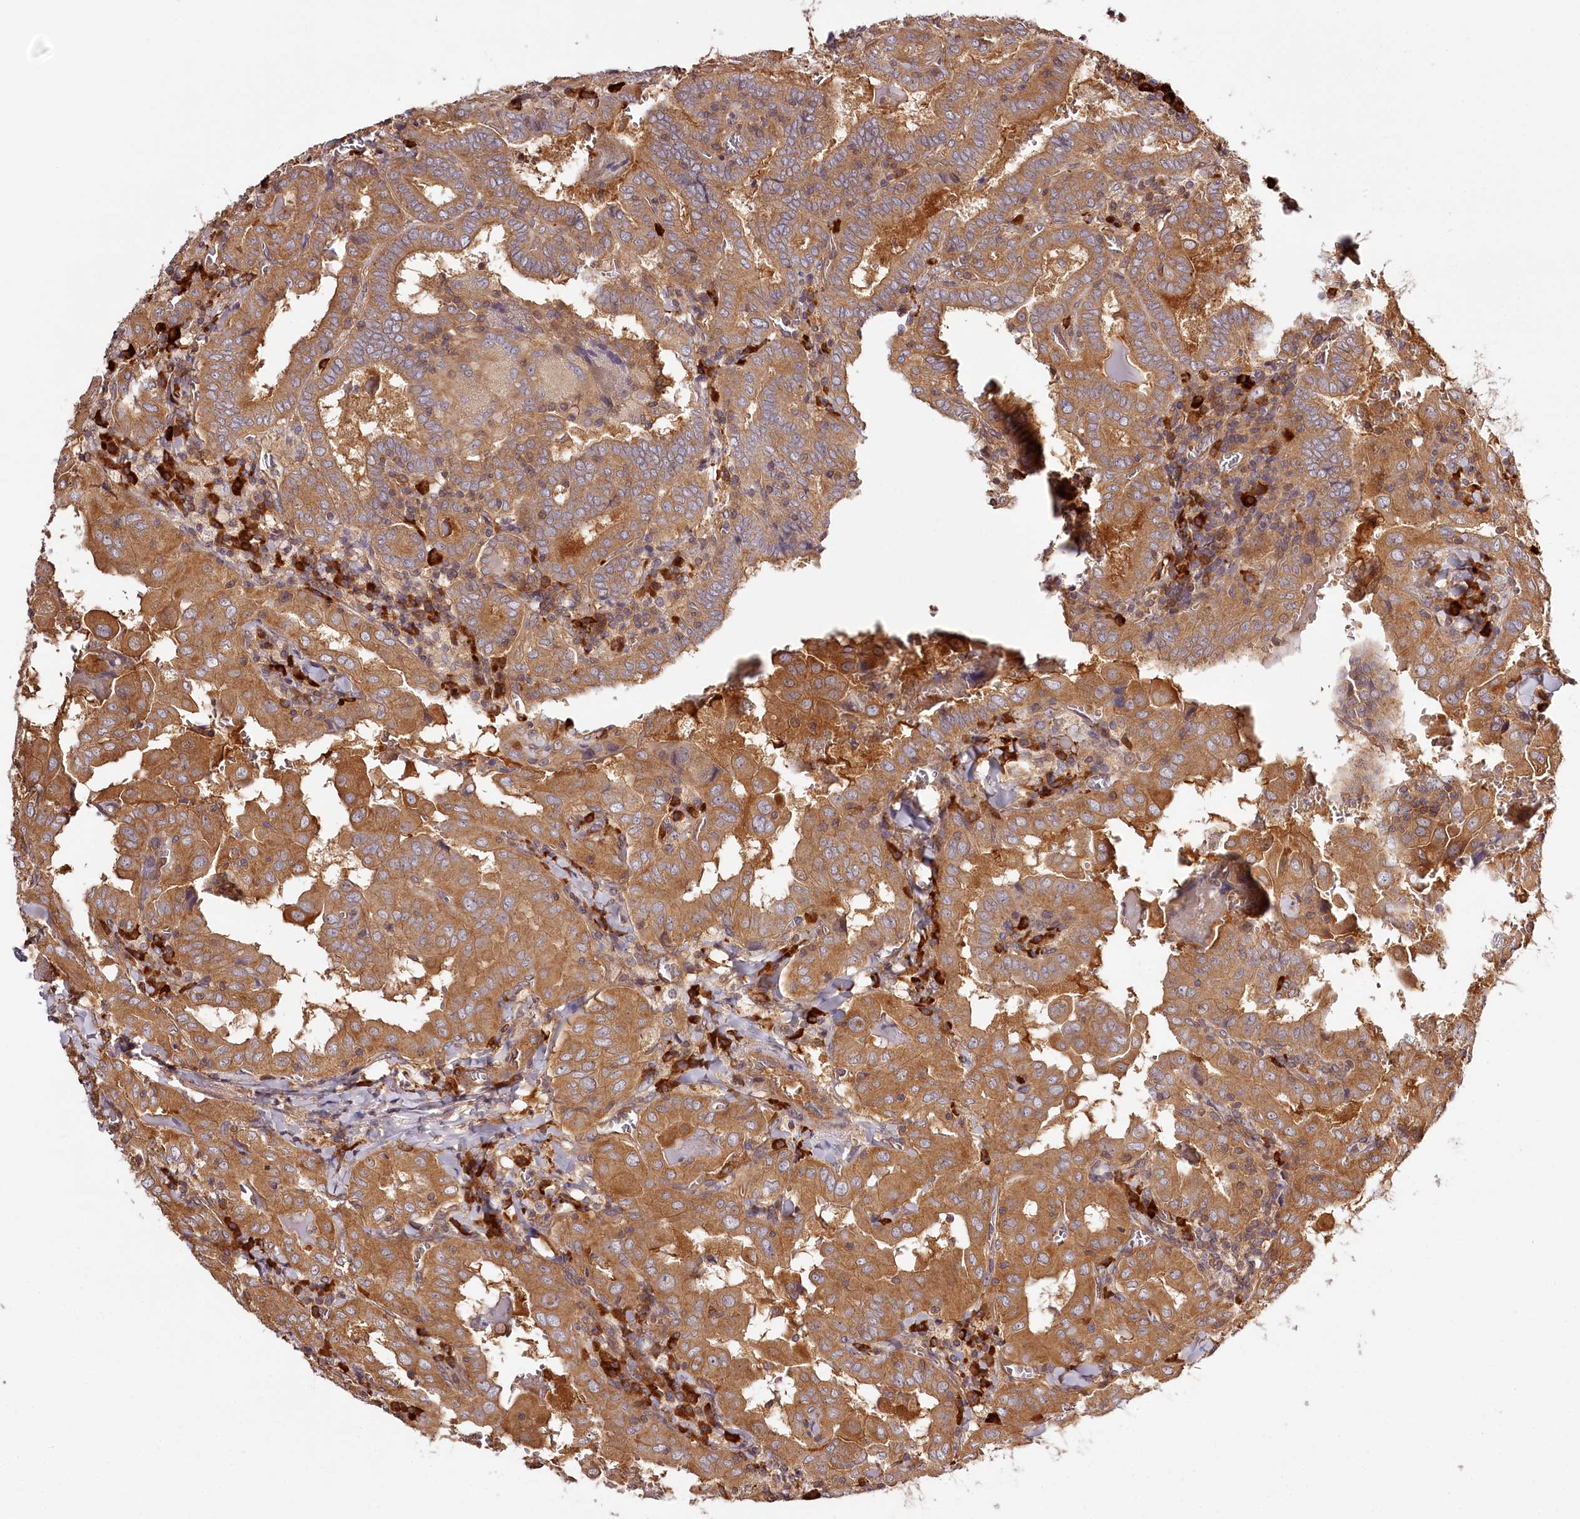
{"staining": {"intensity": "moderate", "quantity": ">75%", "location": "cytoplasmic/membranous"}, "tissue": "thyroid cancer", "cell_type": "Tumor cells", "image_type": "cancer", "snomed": [{"axis": "morphology", "description": "Papillary adenocarcinoma, NOS"}, {"axis": "topography", "description": "Thyroid gland"}], "caption": "Protein staining displays moderate cytoplasmic/membranous expression in about >75% of tumor cells in thyroid cancer (papillary adenocarcinoma). Nuclei are stained in blue.", "gene": "TARS1", "patient": {"sex": "female", "age": 72}}